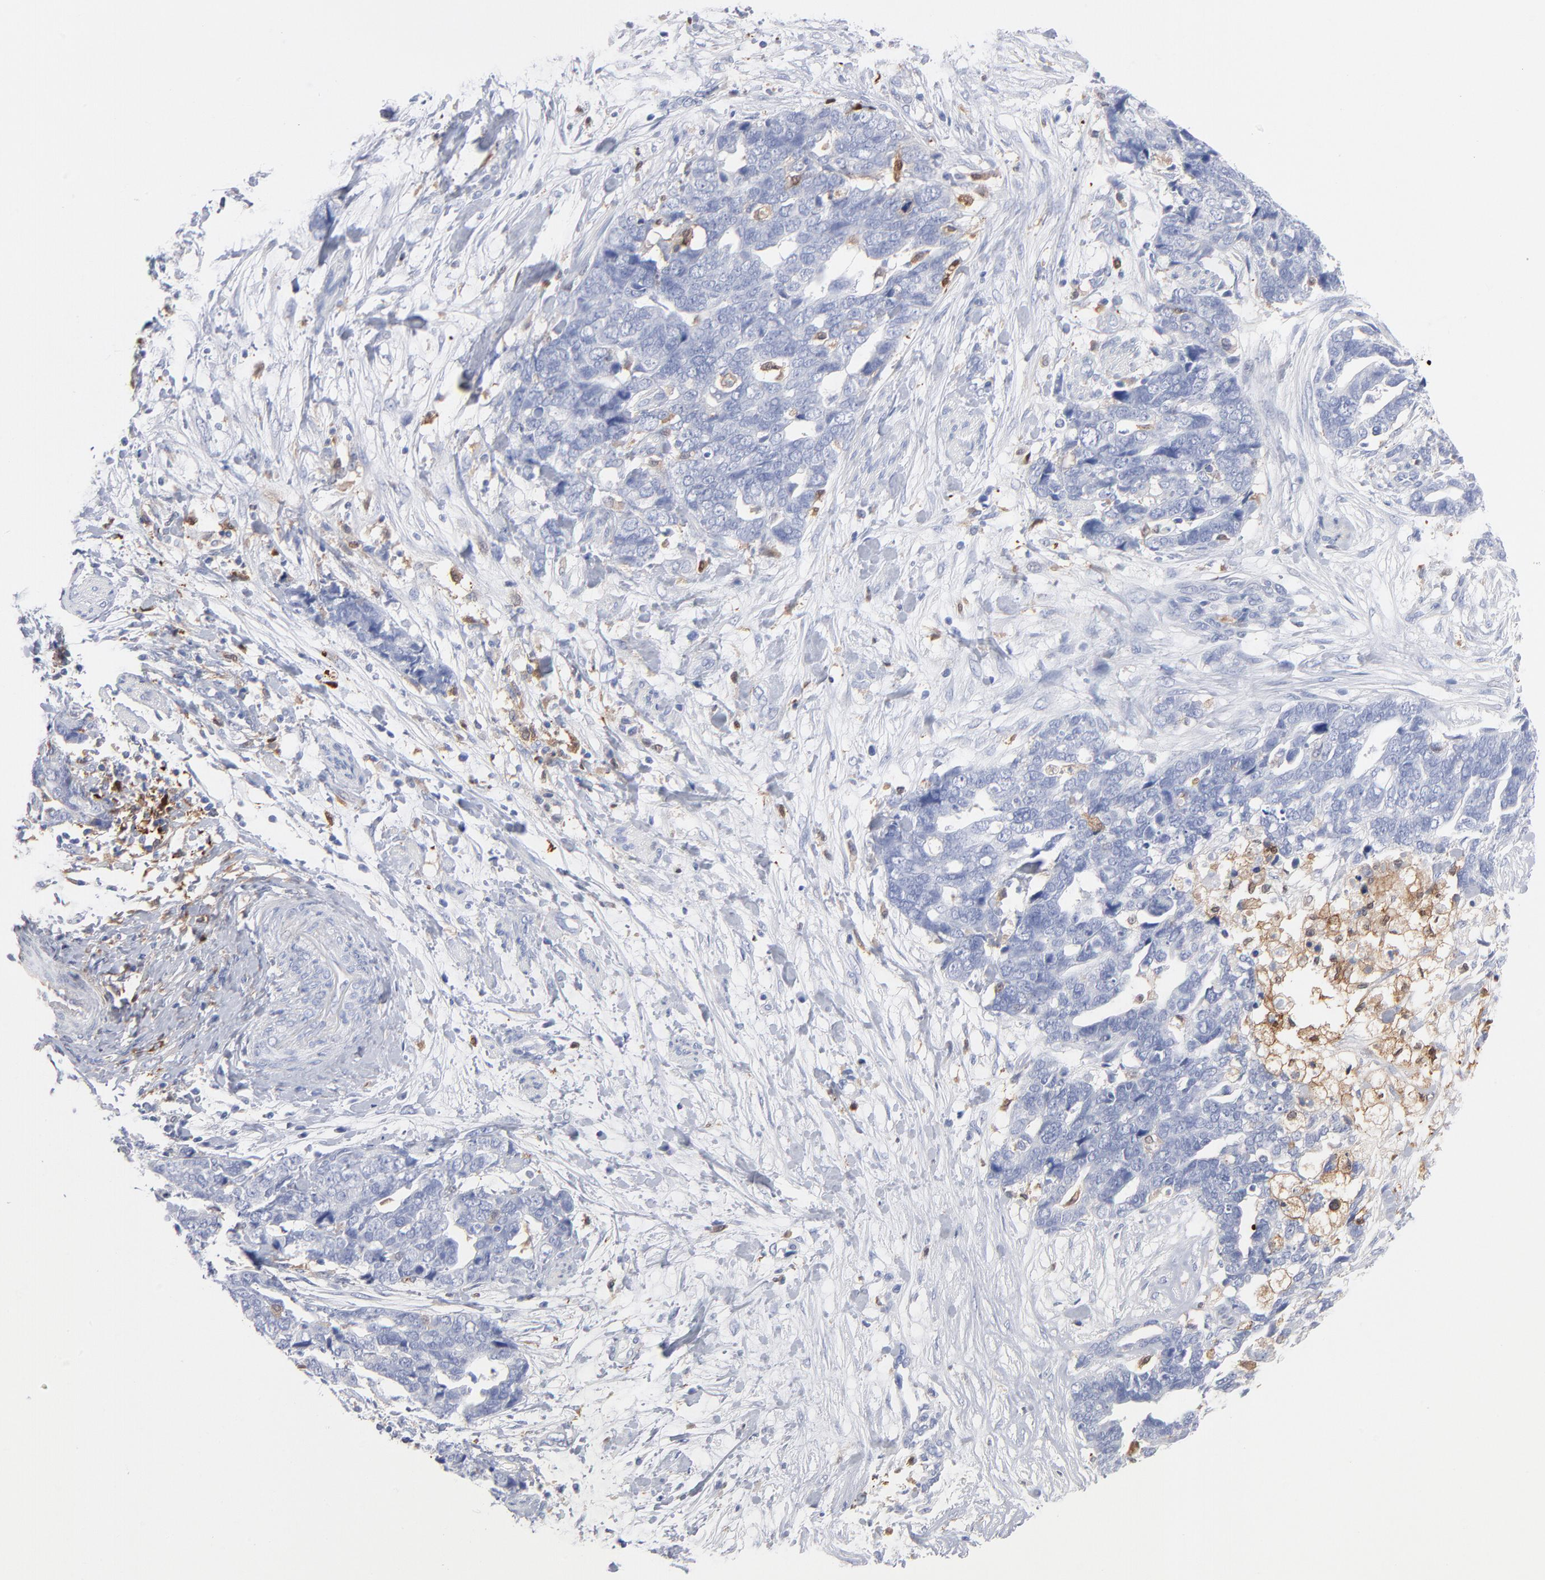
{"staining": {"intensity": "negative", "quantity": "none", "location": "none"}, "tissue": "ovarian cancer", "cell_type": "Tumor cells", "image_type": "cancer", "snomed": [{"axis": "morphology", "description": "Normal tissue, NOS"}, {"axis": "morphology", "description": "Cystadenocarcinoma, serous, NOS"}, {"axis": "topography", "description": "Fallopian tube"}, {"axis": "topography", "description": "Ovary"}], "caption": "IHC of ovarian cancer (serous cystadenocarcinoma) exhibits no expression in tumor cells.", "gene": "IFIT2", "patient": {"sex": "female", "age": 56}}